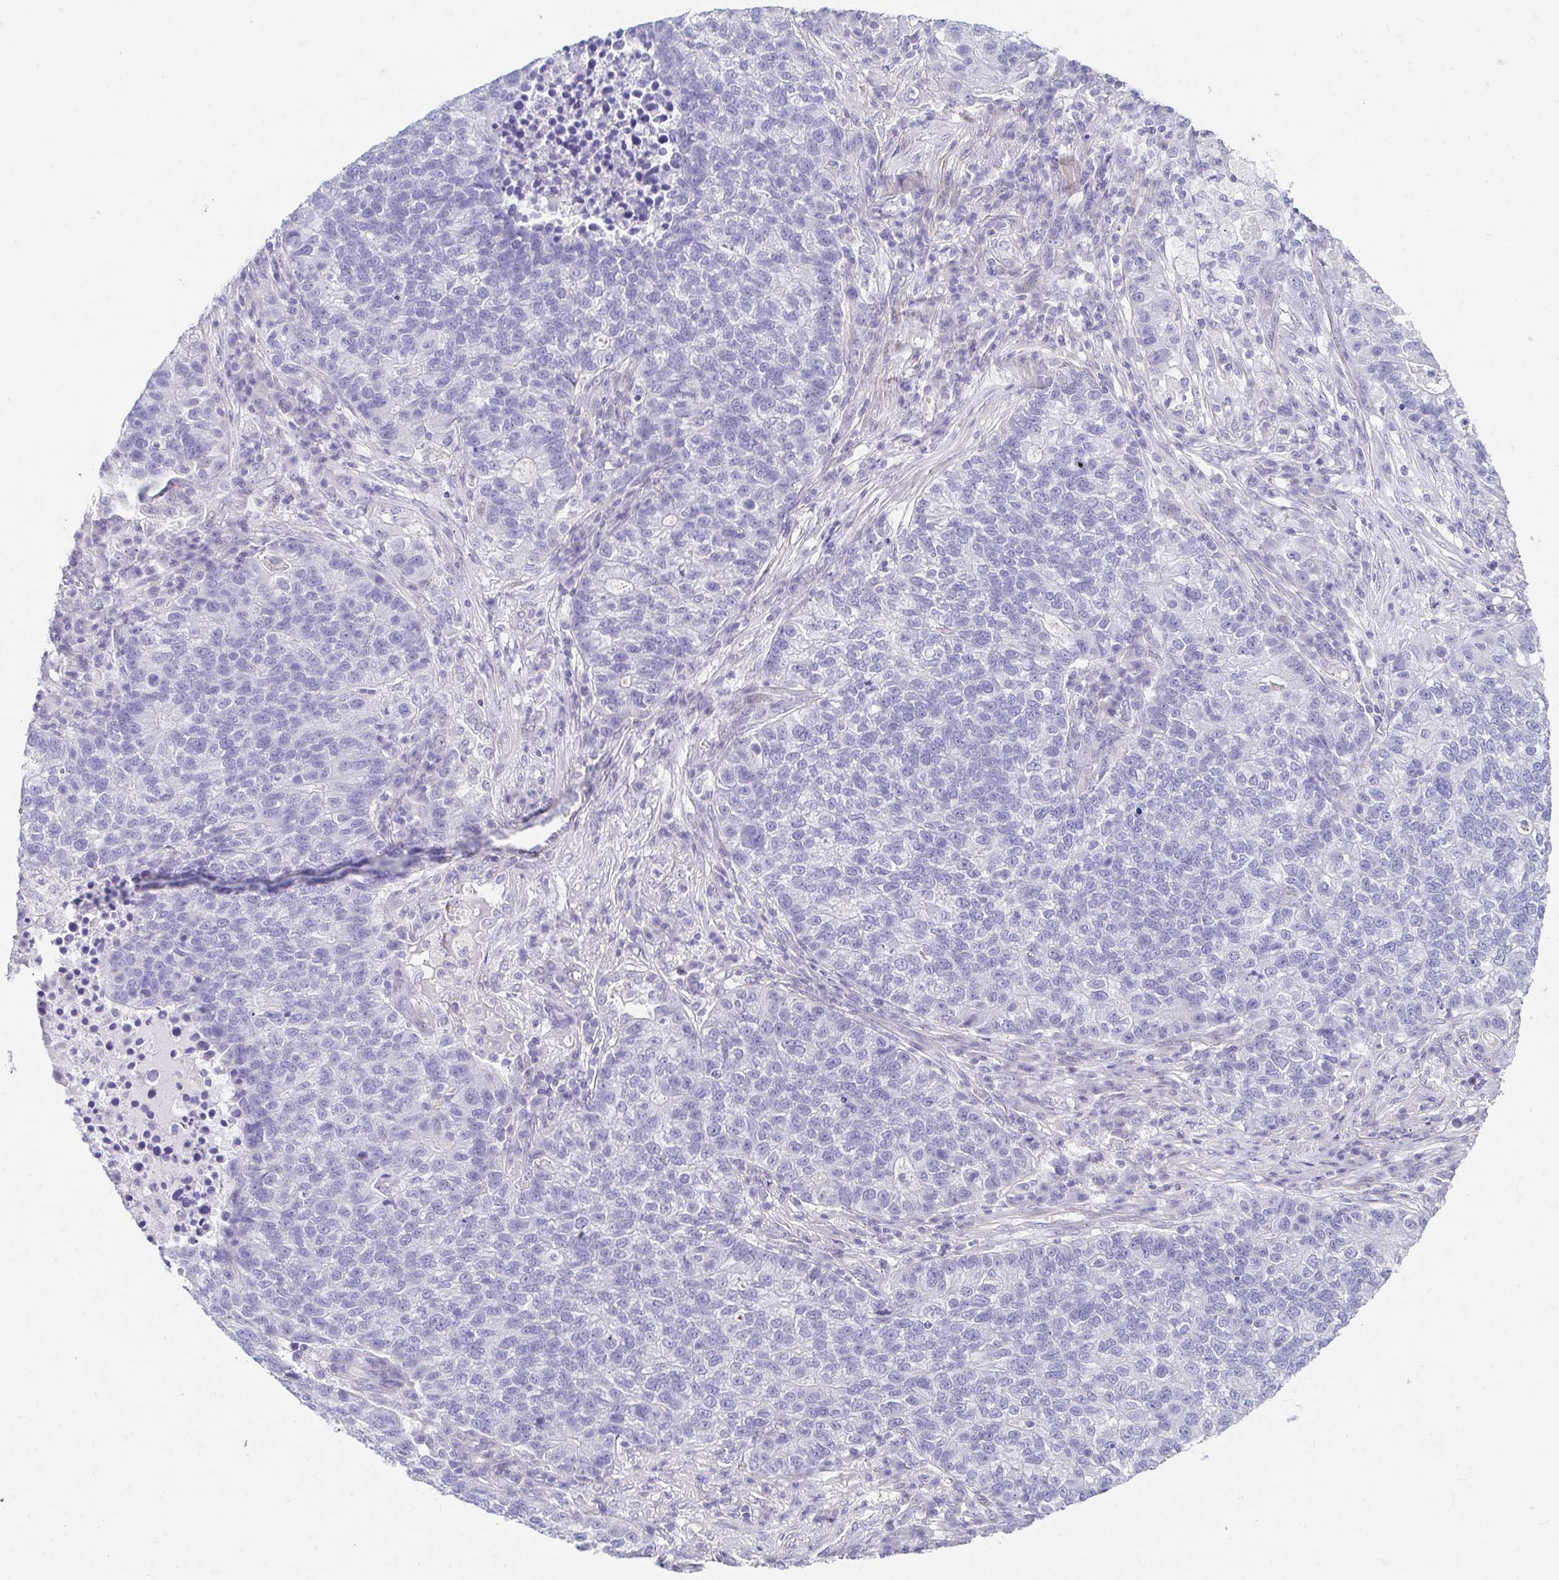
{"staining": {"intensity": "negative", "quantity": "none", "location": "none"}, "tissue": "lung cancer", "cell_type": "Tumor cells", "image_type": "cancer", "snomed": [{"axis": "morphology", "description": "Adenocarcinoma, NOS"}, {"axis": "topography", "description": "Lung"}], "caption": "A high-resolution histopathology image shows immunohistochemistry staining of lung cancer, which displays no significant staining in tumor cells.", "gene": "AKAP14", "patient": {"sex": "male", "age": 57}}